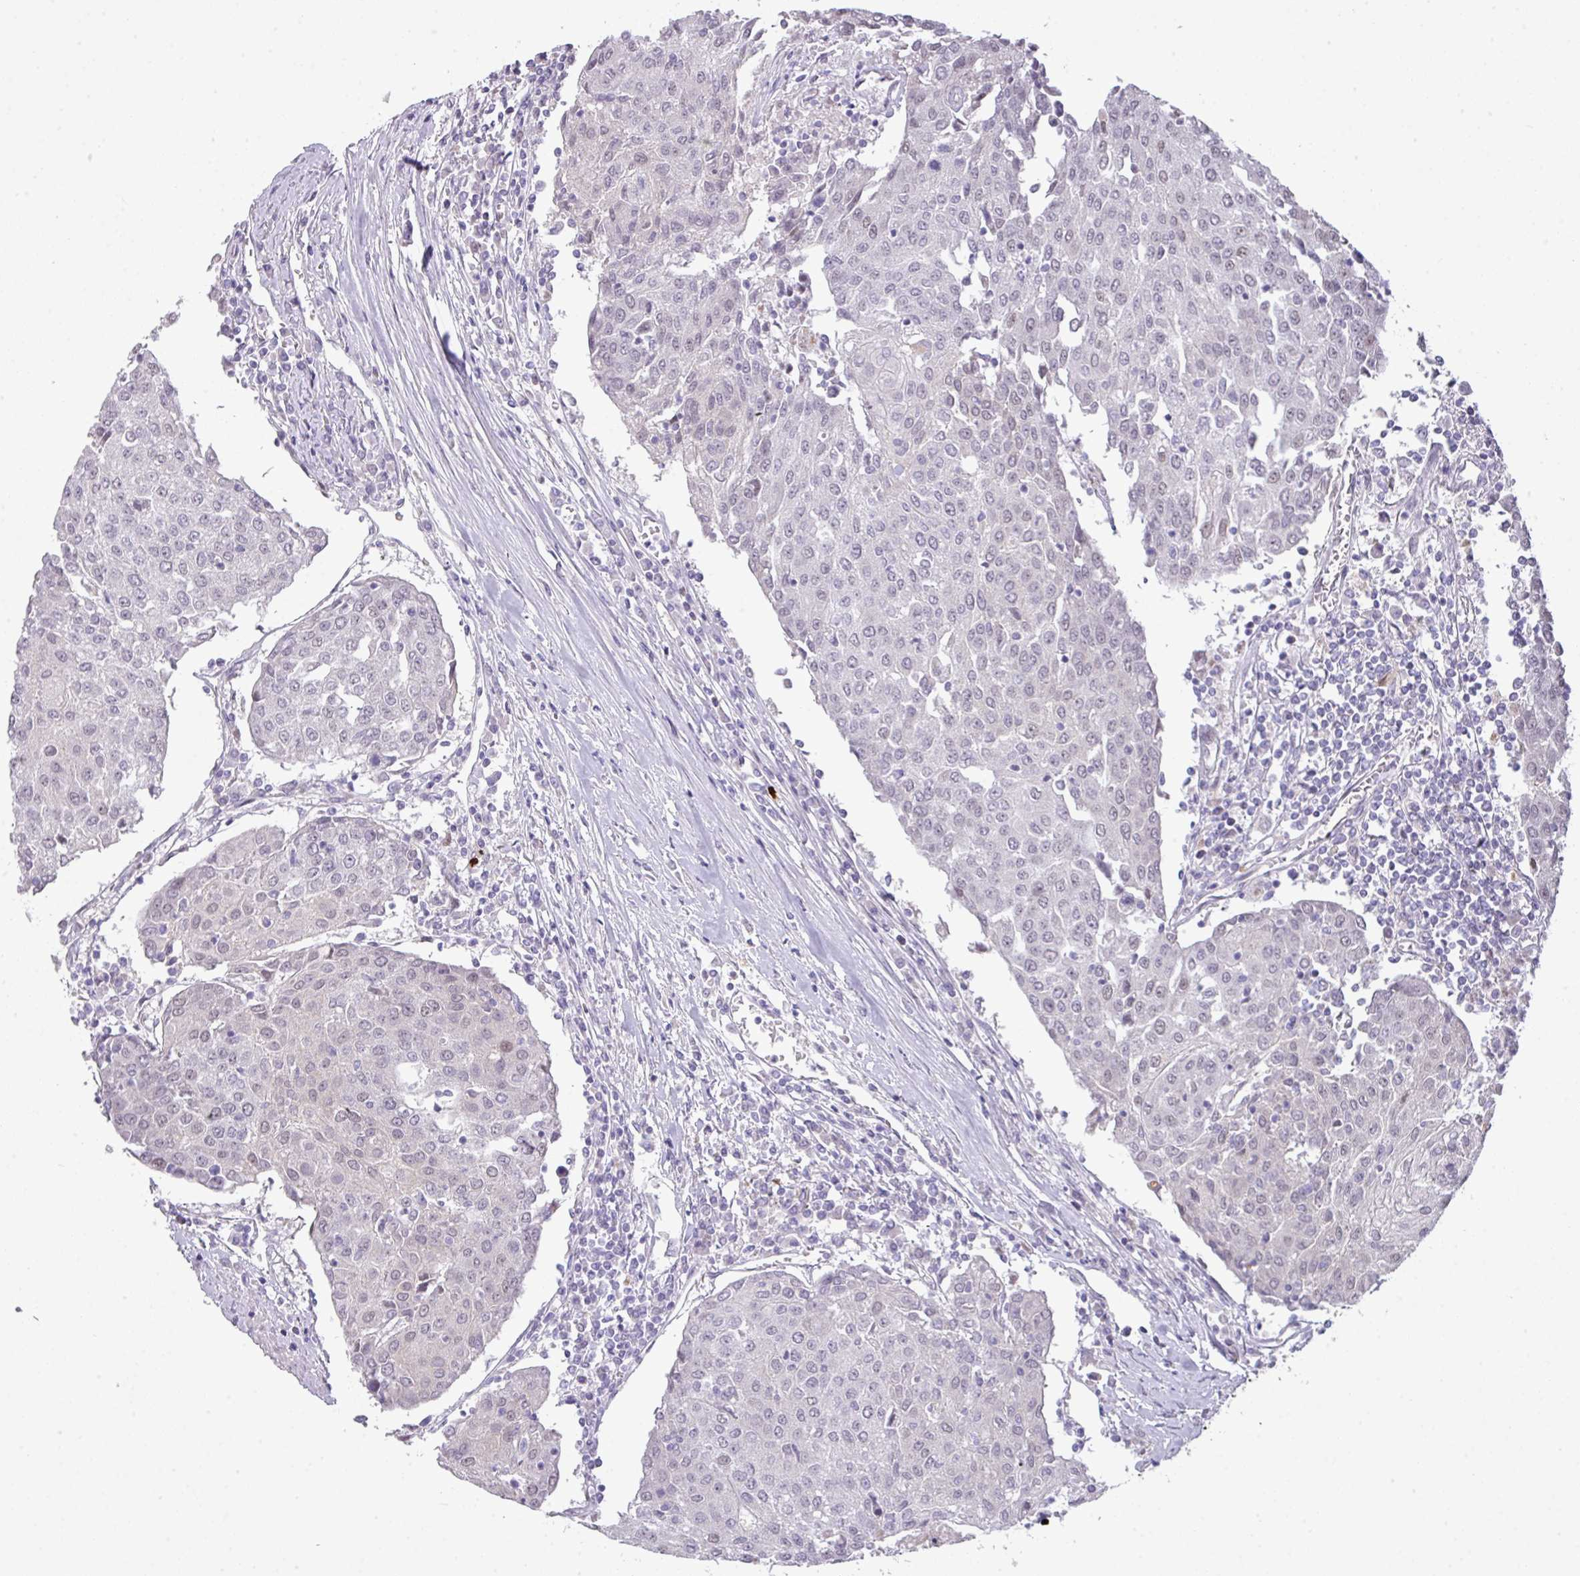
{"staining": {"intensity": "weak", "quantity": "25%-75%", "location": "nuclear"}, "tissue": "urothelial cancer", "cell_type": "Tumor cells", "image_type": "cancer", "snomed": [{"axis": "morphology", "description": "Urothelial carcinoma, High grade"}, {"axis": "topography", "description": "Urinary bladder"}], "caption": "Immunohistochemistry (IHC) photomicrograph of human urothelial cancer stained for a protein (brown), which exhibits low levels of weak nuclear expression in about 25%-75% of tumor cells.", "gene": "ANKRD13B", "patient": {"sex": "female", "age": 85}}